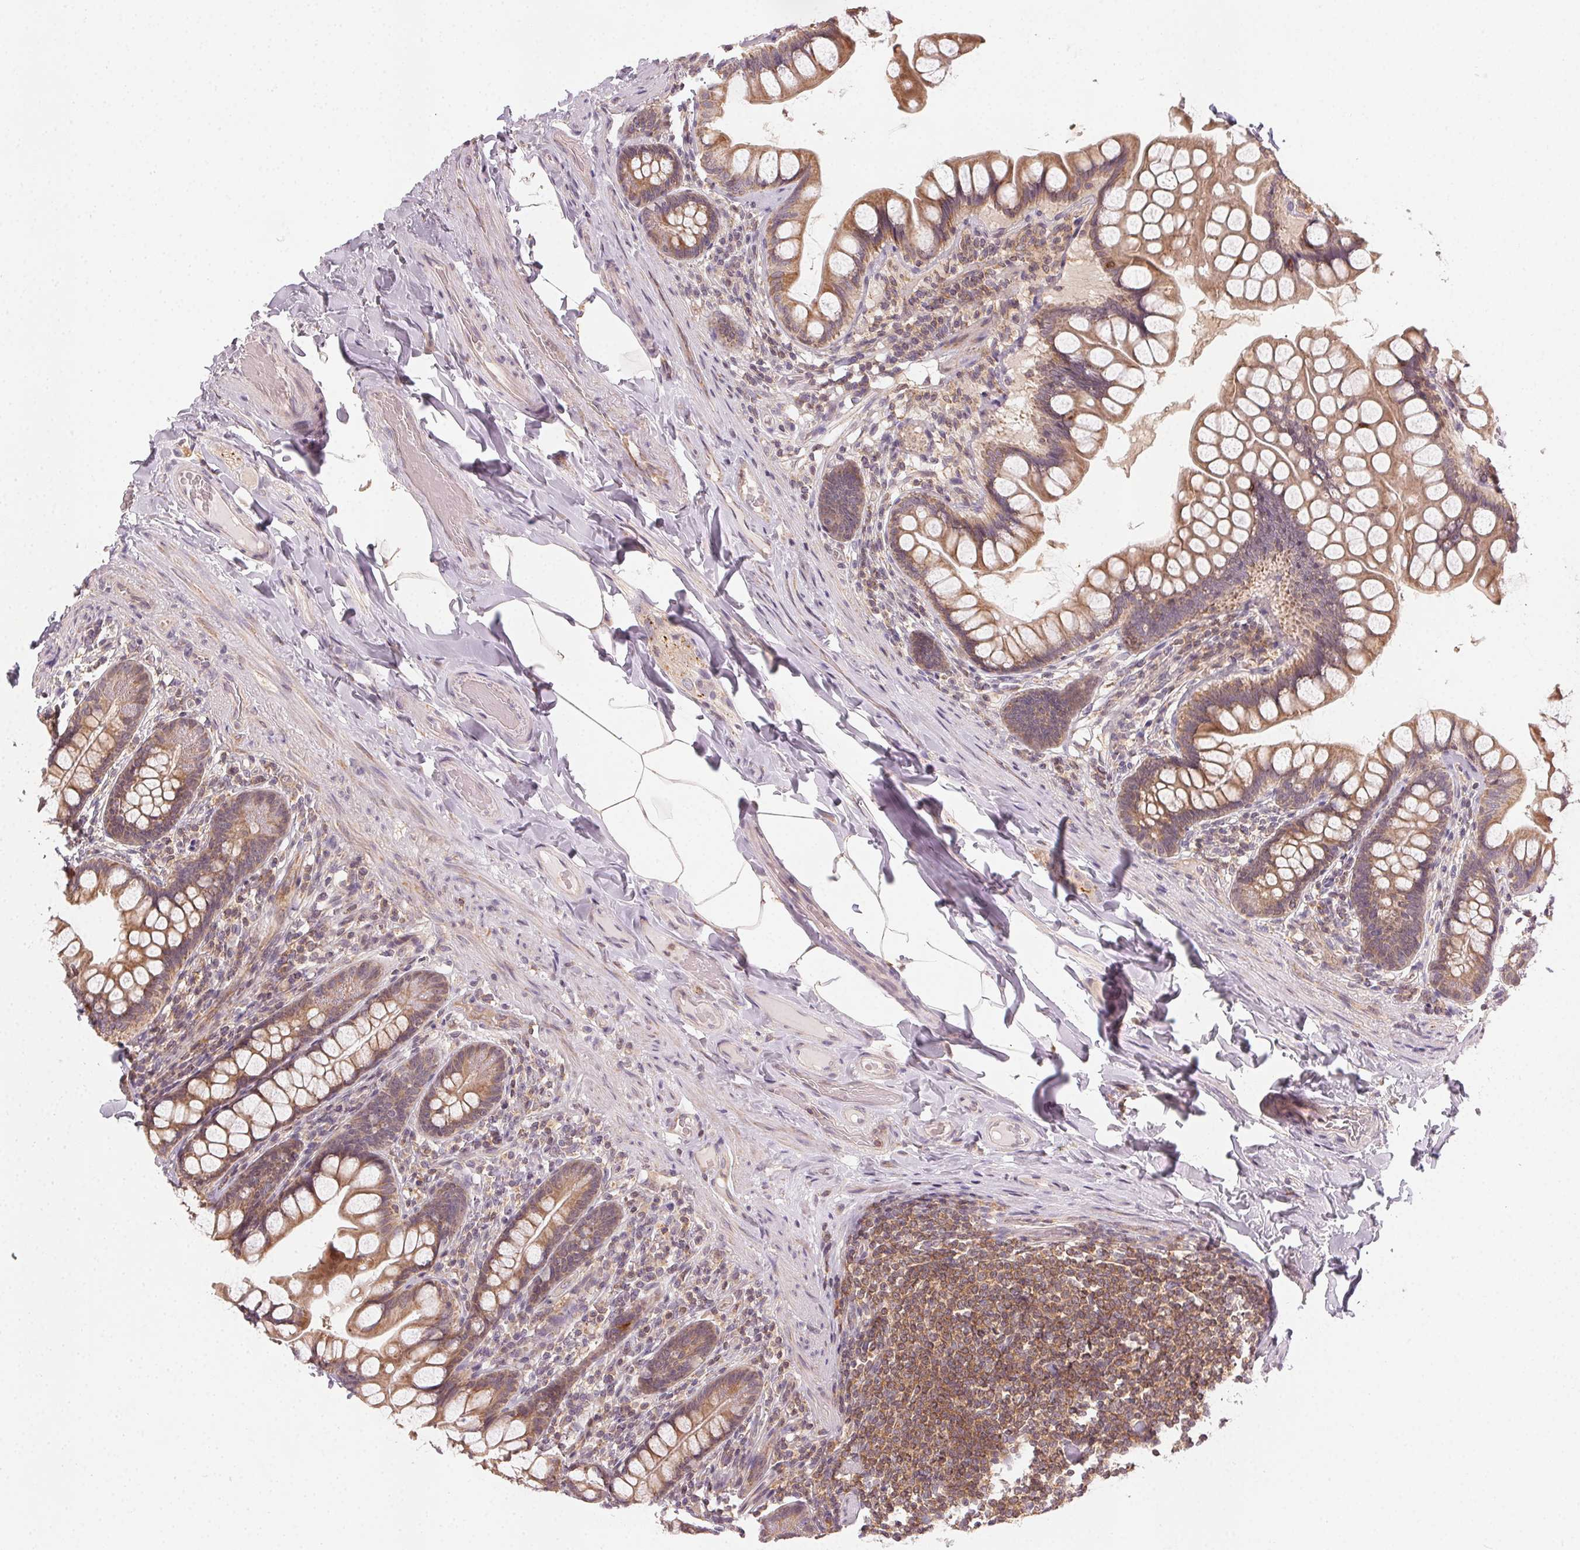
{"staining": {"intensity": "weak", "quantity": ">75%", "location": "cytoplasmic/membranous"}, "tissue": "small intestine", "cell_type": "Glandular cells", "image_type": "normal", "snomed": [{"axis": "morphology", "description": "Normal tissue, NOS"}, {"axis": "topography", "description": "Small intestine"}], "caption": "DAB (3,3'-diaminobenzidine) immunohistochemical staining of normal human small intestine exhibits weak cytoplasmic/membranous protein expression in about >75% of glandular cells. (DAB (3,3'-diaminobenzidine) = brown stain, brightfield microscopy at high magnification).", "gene": "NCOA4", "patient": {"sex": "male", "age": 70}}